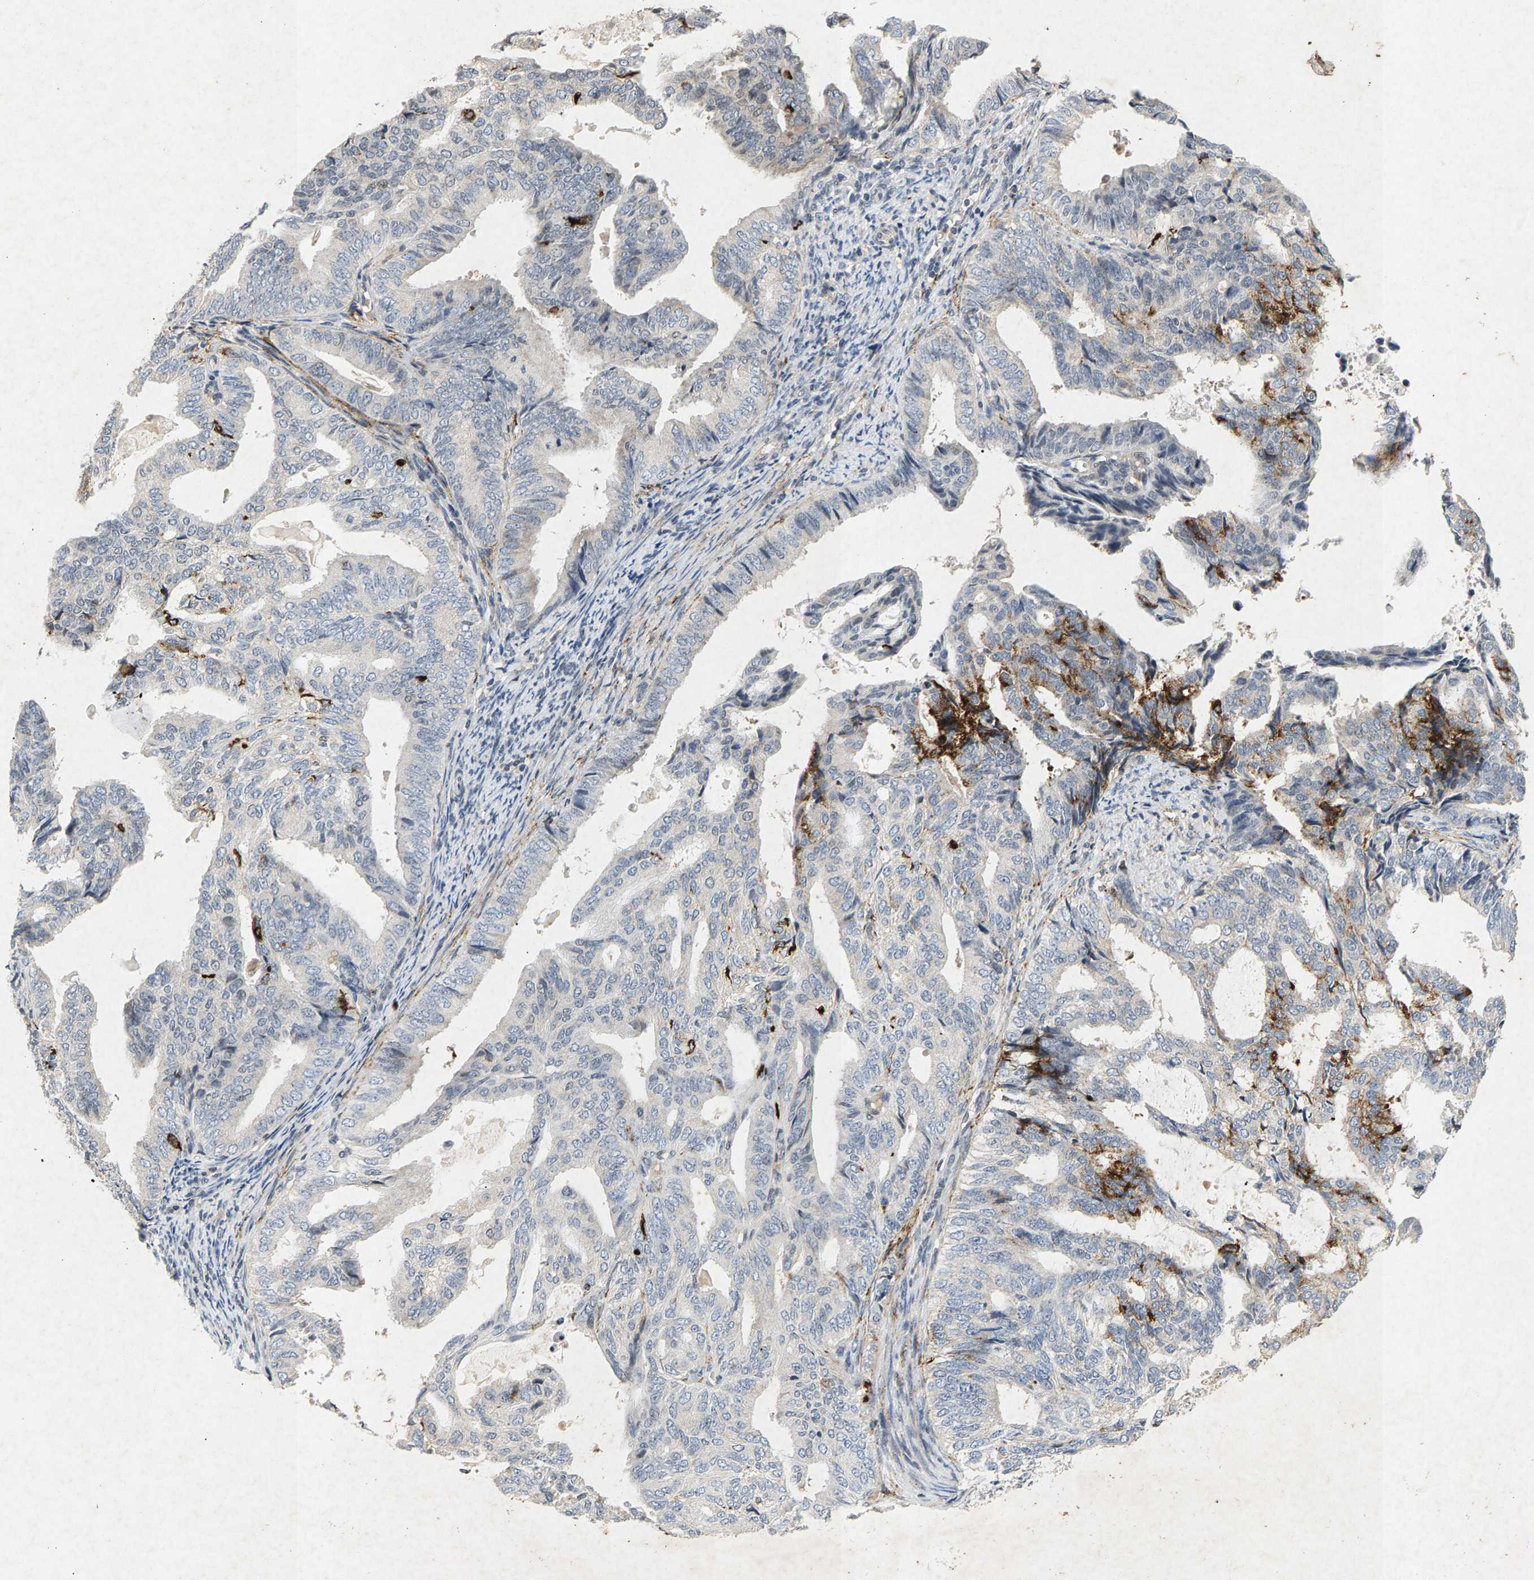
{"staining": {"intensity": "strong", "quantity": "<25%", "location": "cytoplasmic/membranous"}, "tissue": "endometrial cancer", "cell_type": "Tumor cells", "image_type": "cancer", "snomed": [{"axis": "morphology", "description": "Adenocarcinoma, NOS"}, {"axis": "topography", "description": "Endometrium"}], "caption": "Adenocarcinoma (endometrial) stained with a protein marker reveals strong staining in tumor cells.", "gene": "ZPR1", "patient": {"sex": "female", "age": 58}}